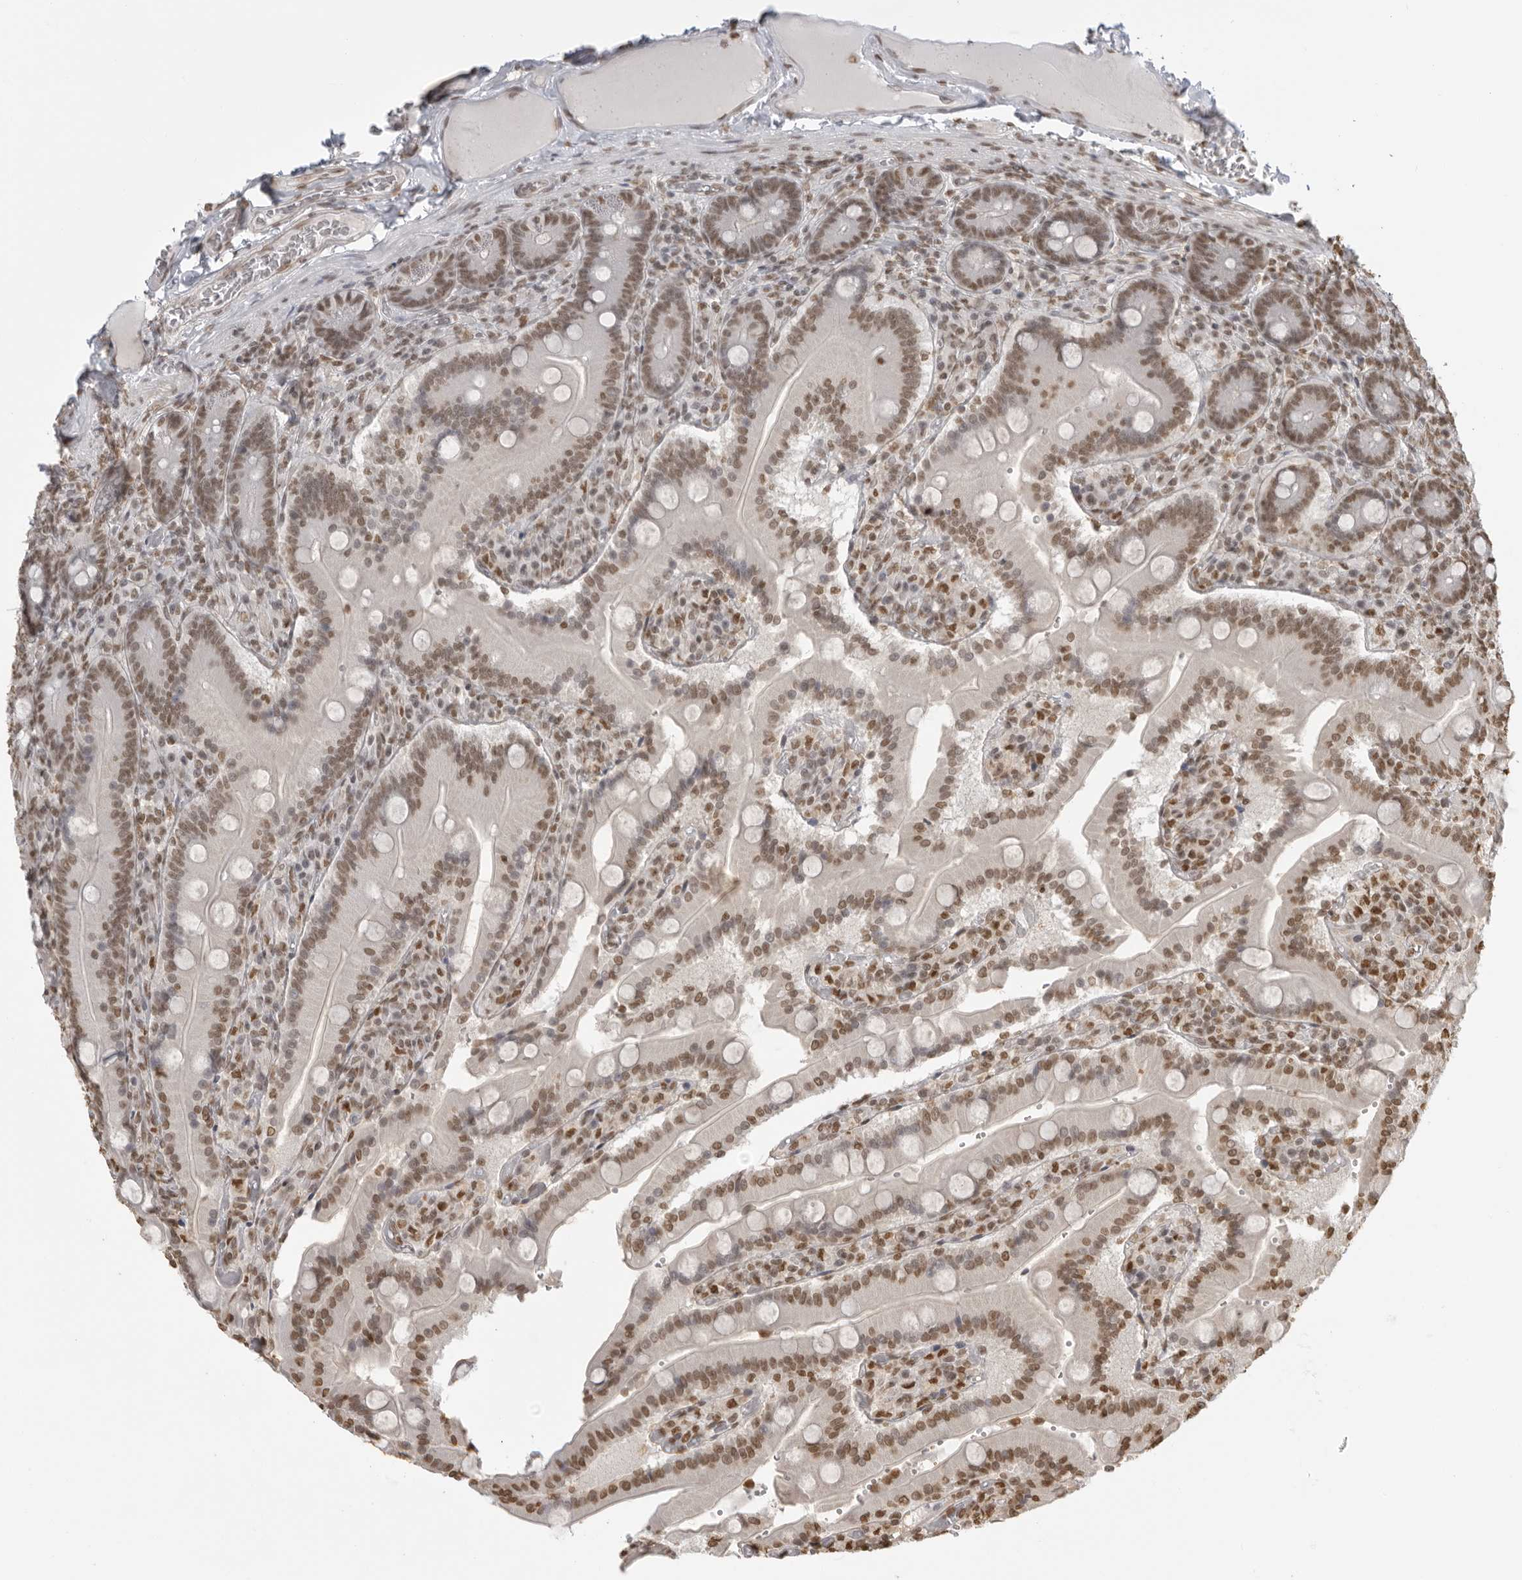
{"staining": {"intensity": "strong", "quantity": ">75%", "location": "nuclear"}, "tissue": "duodenum", "cell_type": "Glandular cells", "image_type": "normal", "snomed": [{"axis": "morphology", "description": "Normal tissue, NOS"}, {"axis": "topography", "description": "Duodenum"}], "caption": "IHC staining of normal duodenum, which demonstrates high levels of strong nuclear expression in about >75% of glandular cells indicating strong nuclear protein positivity. The staining was performed using DAB (3,3'-diaminobenzidine) (brown) for protein detection and nuclei were counterstained in hematoxylin (blue).", "gene": "RPA2", "patient": {"sex": "female", "age": 62}}